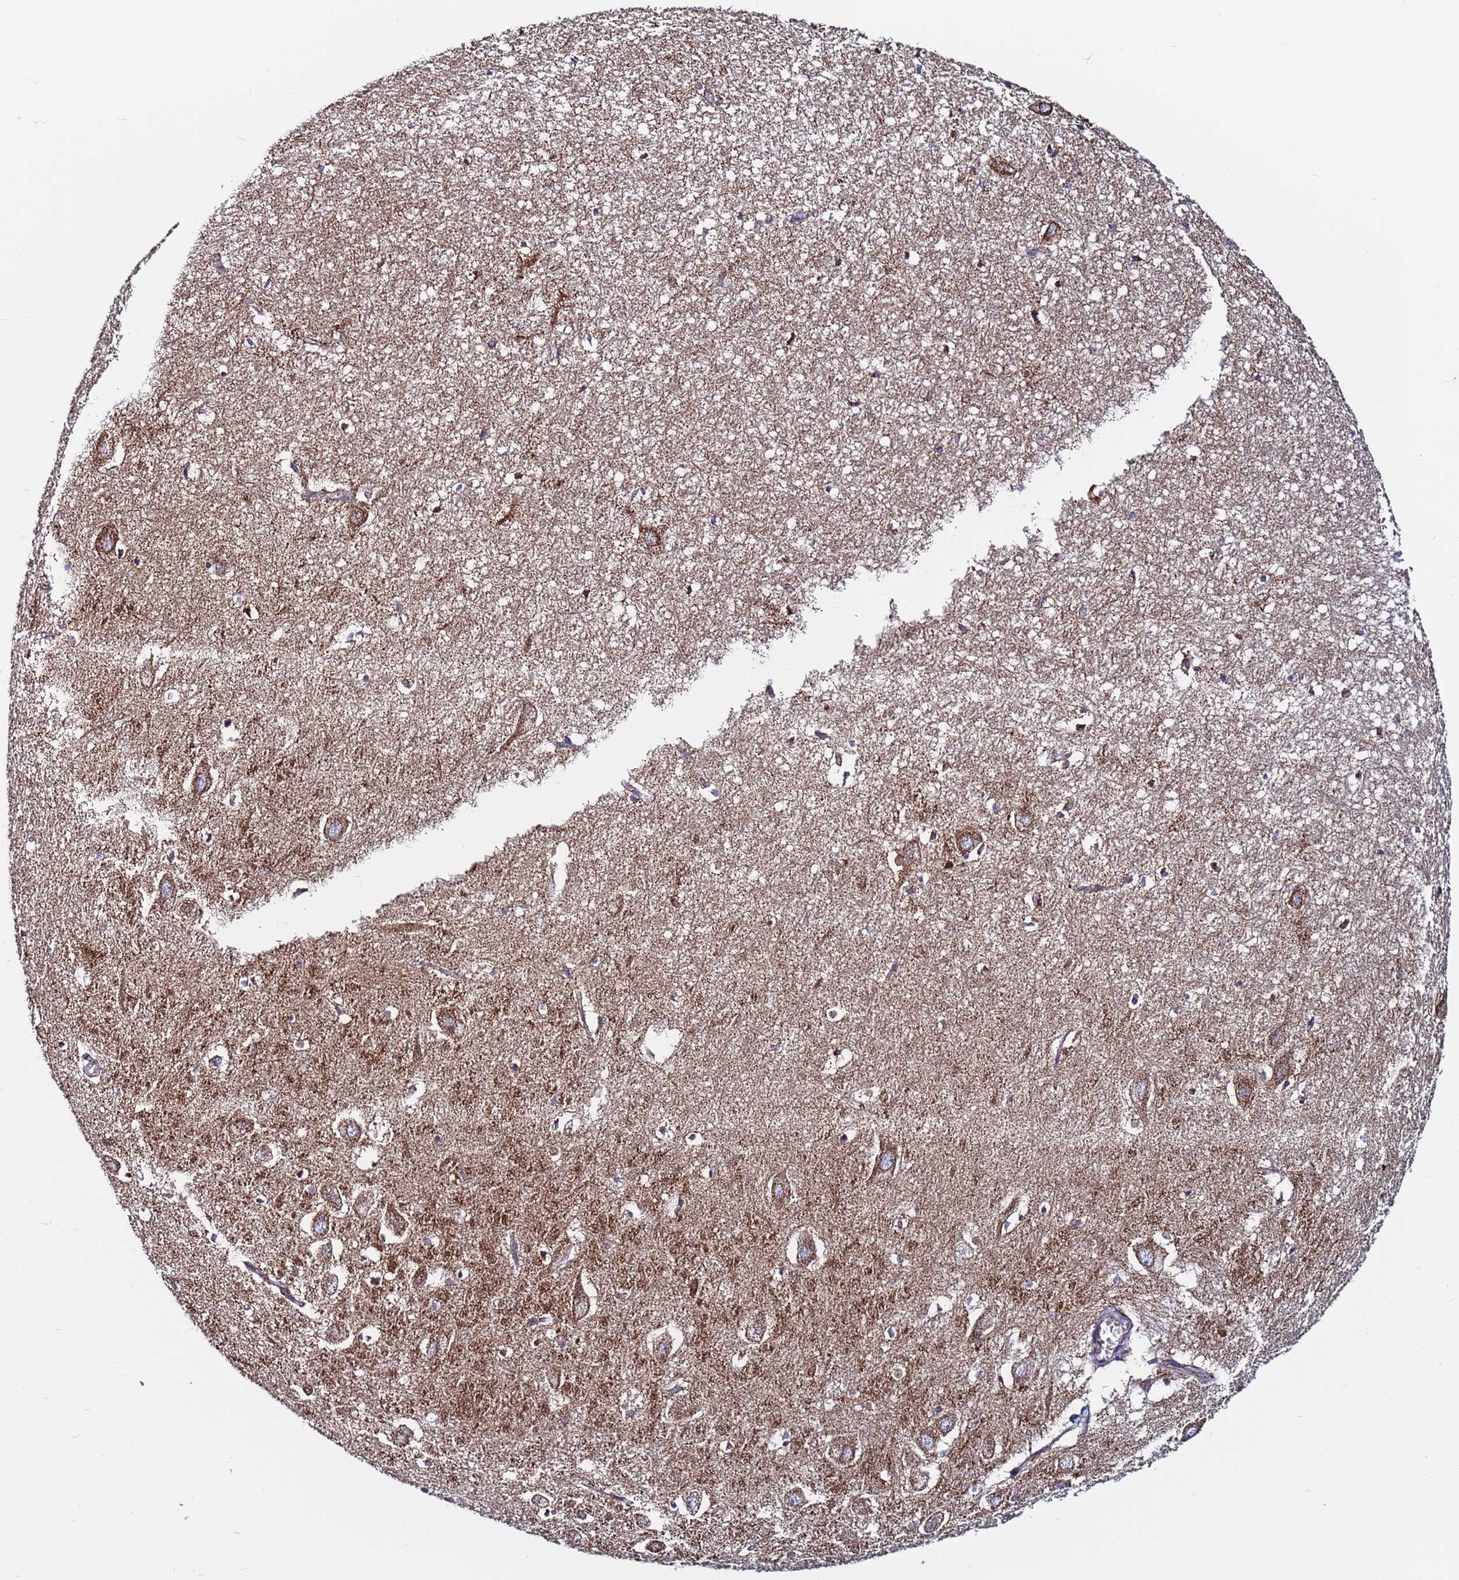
{"staining": {"intensity": "weak", "quantity": "<25%", "location": "cytoplasmic/membranous"}, "tissue": "hippocampus", "cell_type": "Glial cells", "image_type": "normal", "snomed": [{"axis": "morphology", "description": "Normal tissue, NOS"}, {"axis": "topography", "description": "Hippocampus"}], "caption": "Hippocampus was stained to show a protein in brown. There is no significant staining in glial cells. Nuclei are stained in blue.", "gene": "ZBTB39", "patient": {"sex": "female", "age": 64}}